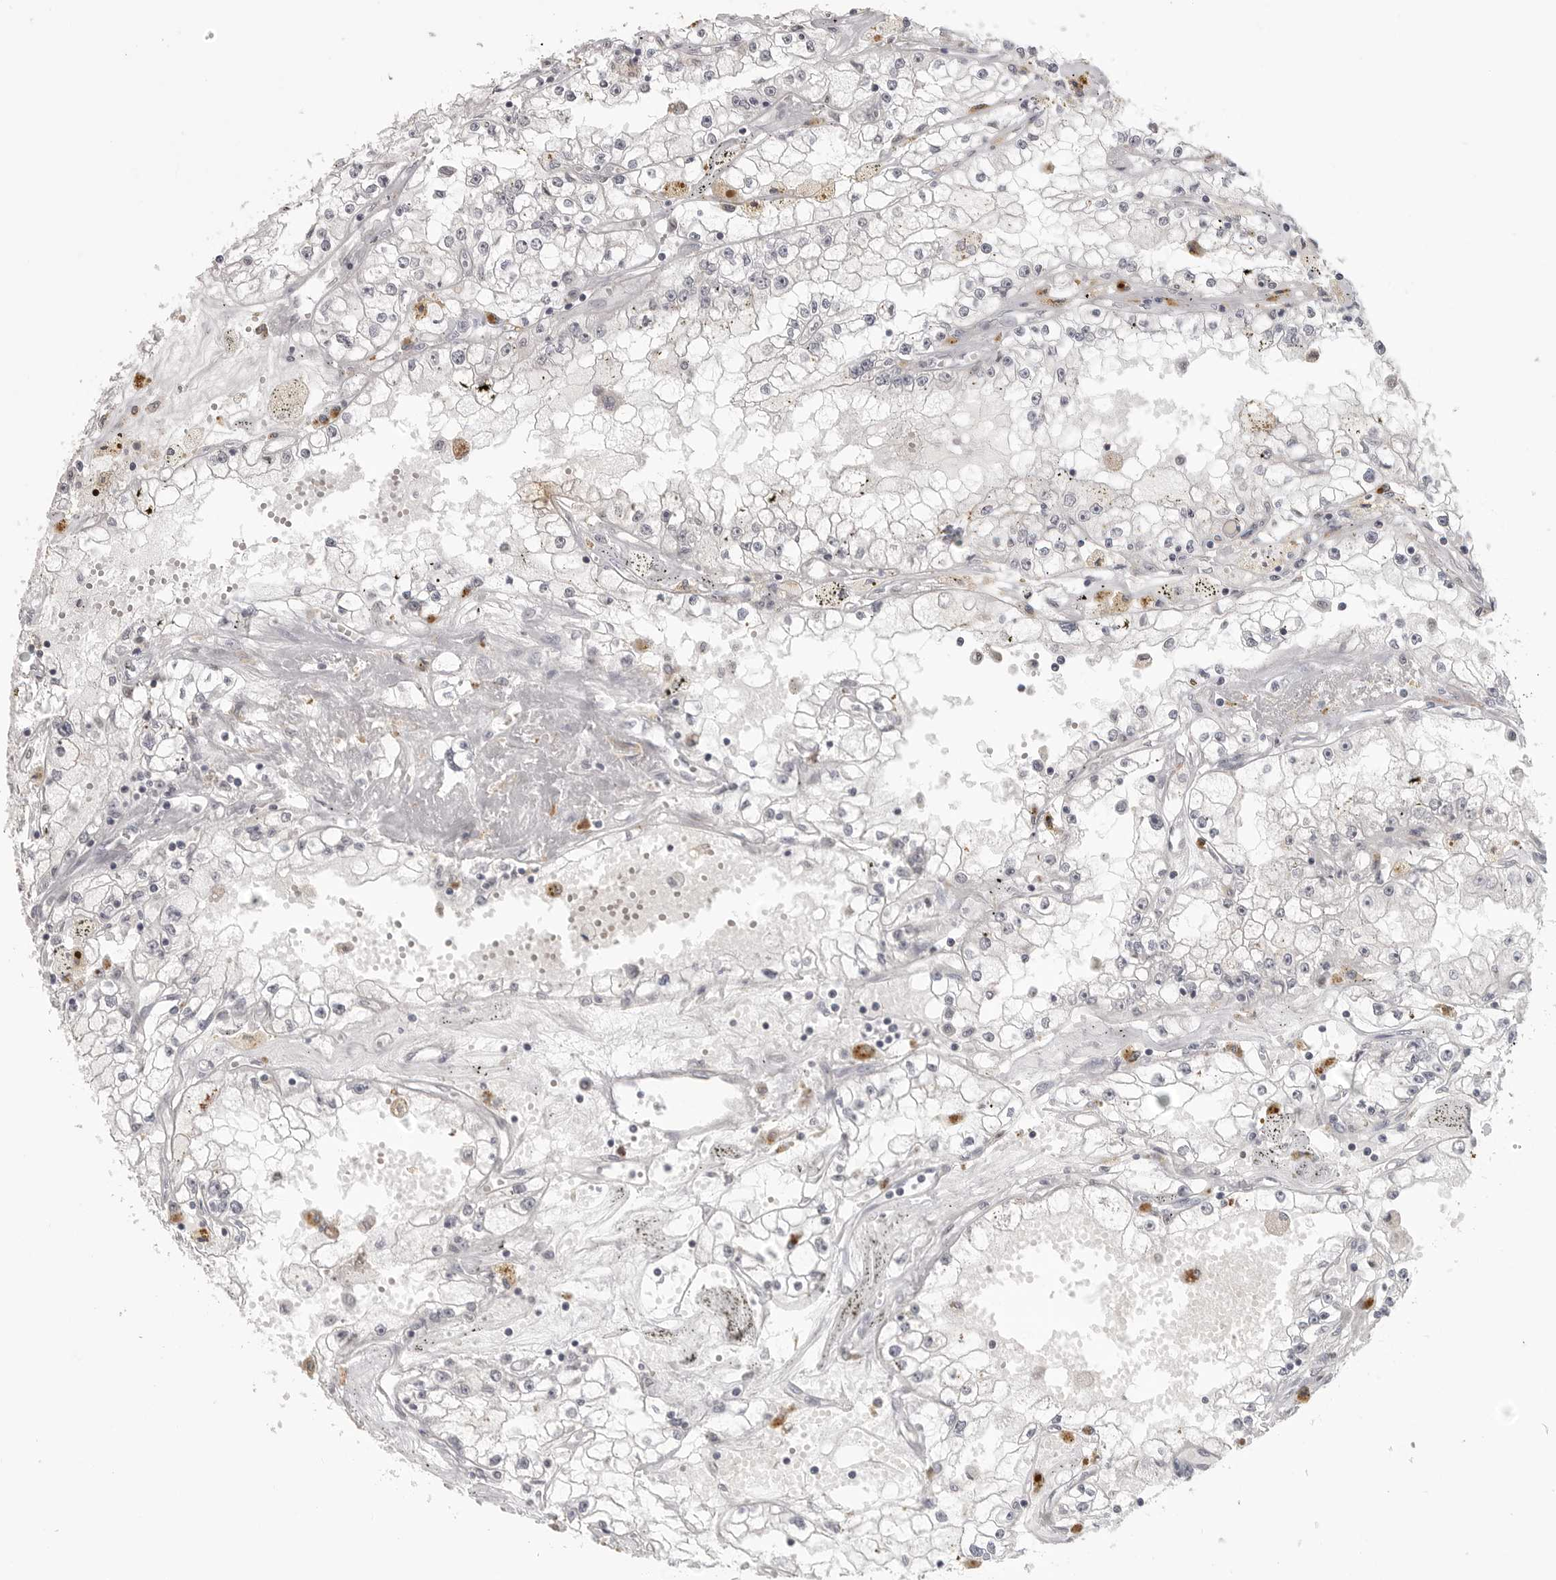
{"staining": {"intensity": "negative", "quantity": "none", "location": "none"}, "tissue": "renal cancer", "cell_type": "Tumor cells", "image_type": "cancer", "snomed": [{"axis": "morphology", "description": "Adenocarcinoma, NOS"}, {"axis": "topography", "description": "Kidney"}], "caption": "Immunohistochemistry photomicrograph of human adenocarcinoma (renal) stained for a protein (brown), which shows no positivity in tumor cells. (DAB (3,3'-diaminobenzidine) immunohistochemistry (IHC) with hematoxylin counter stain).", "gene": "PRSS1", "patient": {"sex": "male", "age": 56}}